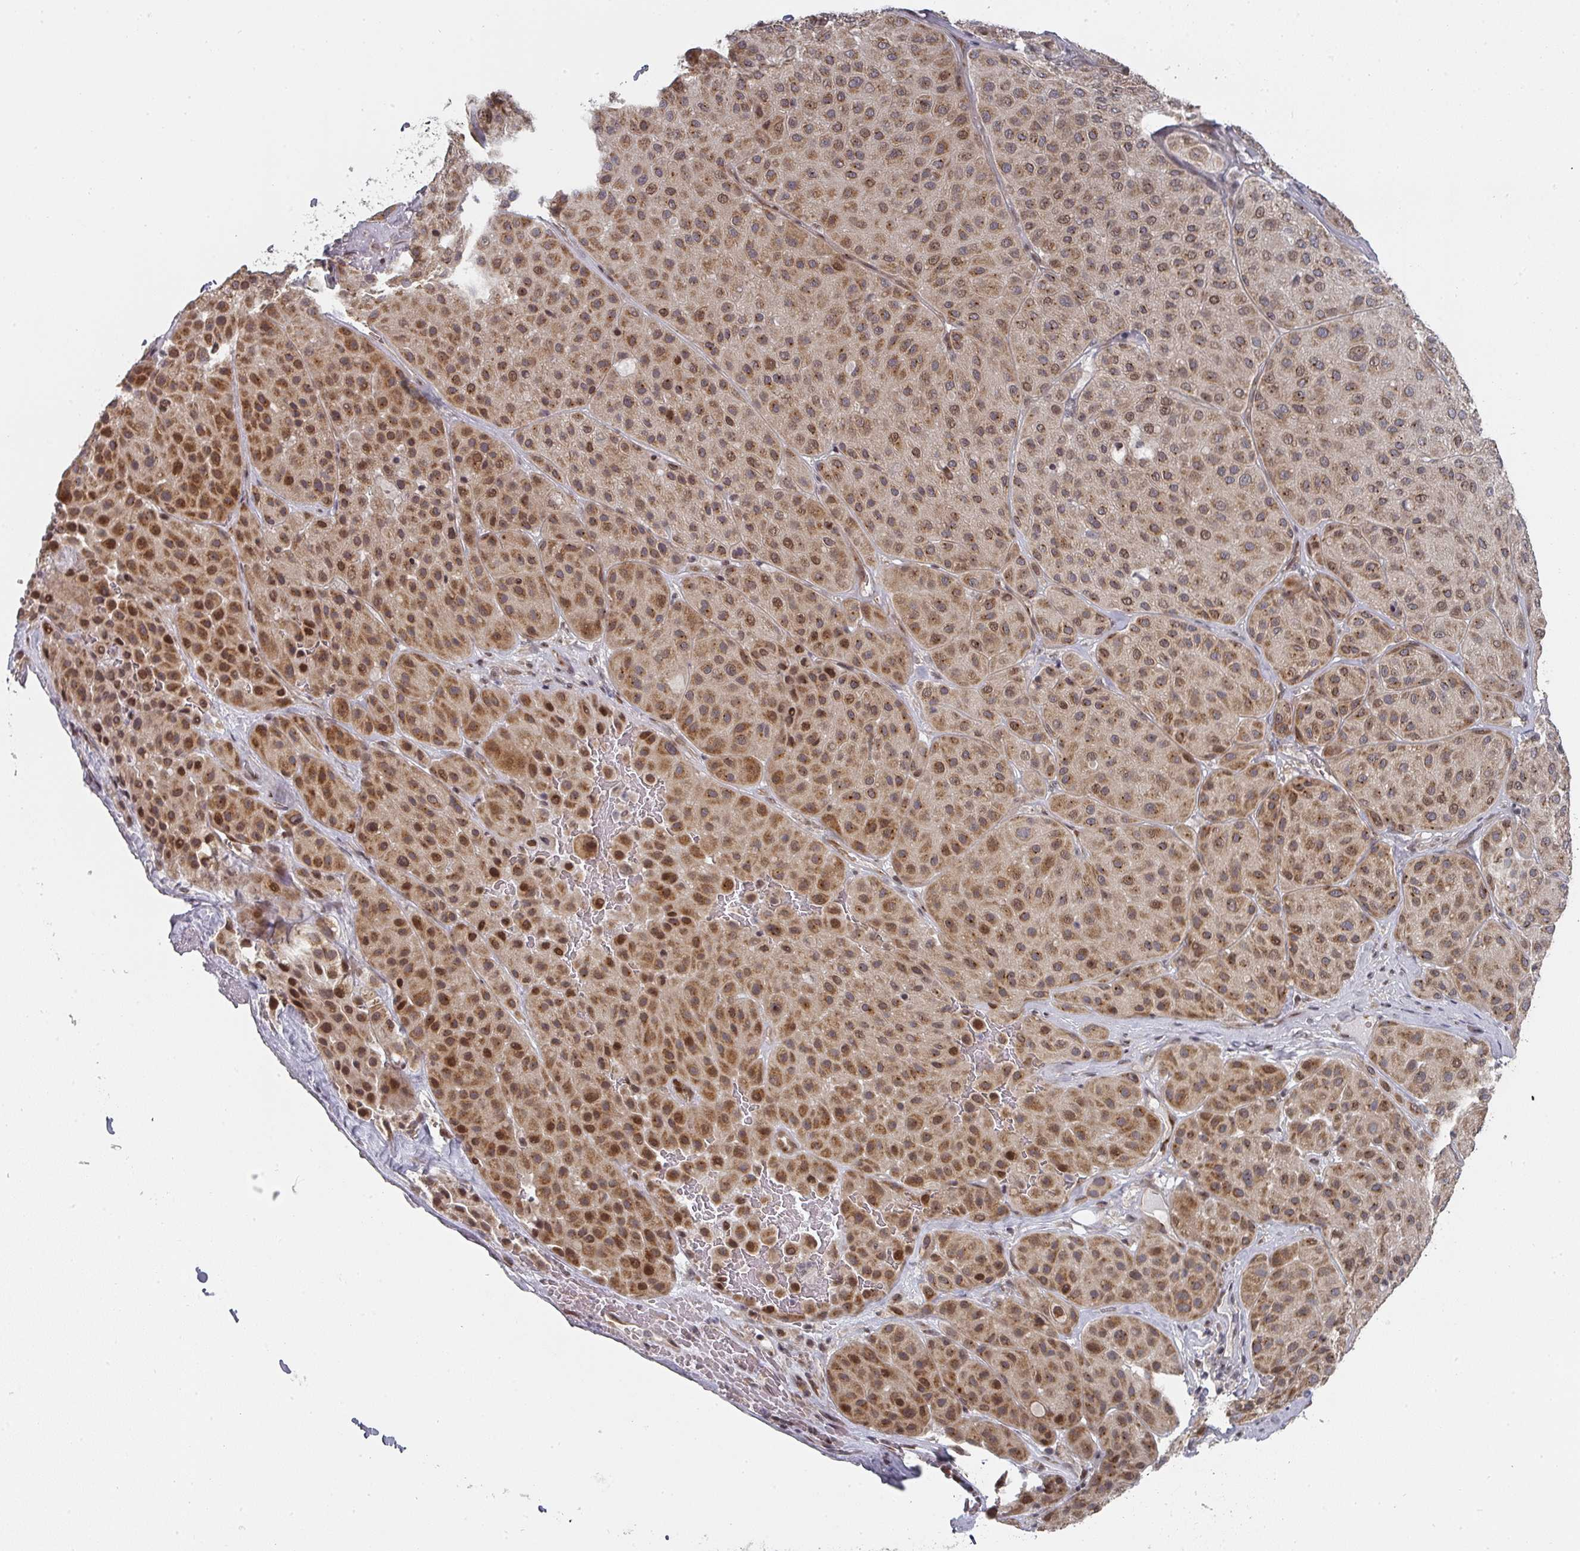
{"staining": {"intensity": "moderate", "quantity": ">75%", "location": "cytoplasmic/membranous,nuclear"}, "tissue": "melanoma", "cell_type": "Tumor cells", "image_type": "cancer", "snomed": [{"axis": "morphology", "description": "Malignant melanoma, Metastatic site"}, {"axis": "topography", "description": "Smooth muscle"}], "caption": "Immunohistochemical staining of human malignant melanoma (metastatic site) reveals medium levels of moderate cytoplasmic/membranous and nuclear positivity in about >75% of tumor cells.", "gene": "KIF1C", "patient": {"sex": "male", "age": 41}}